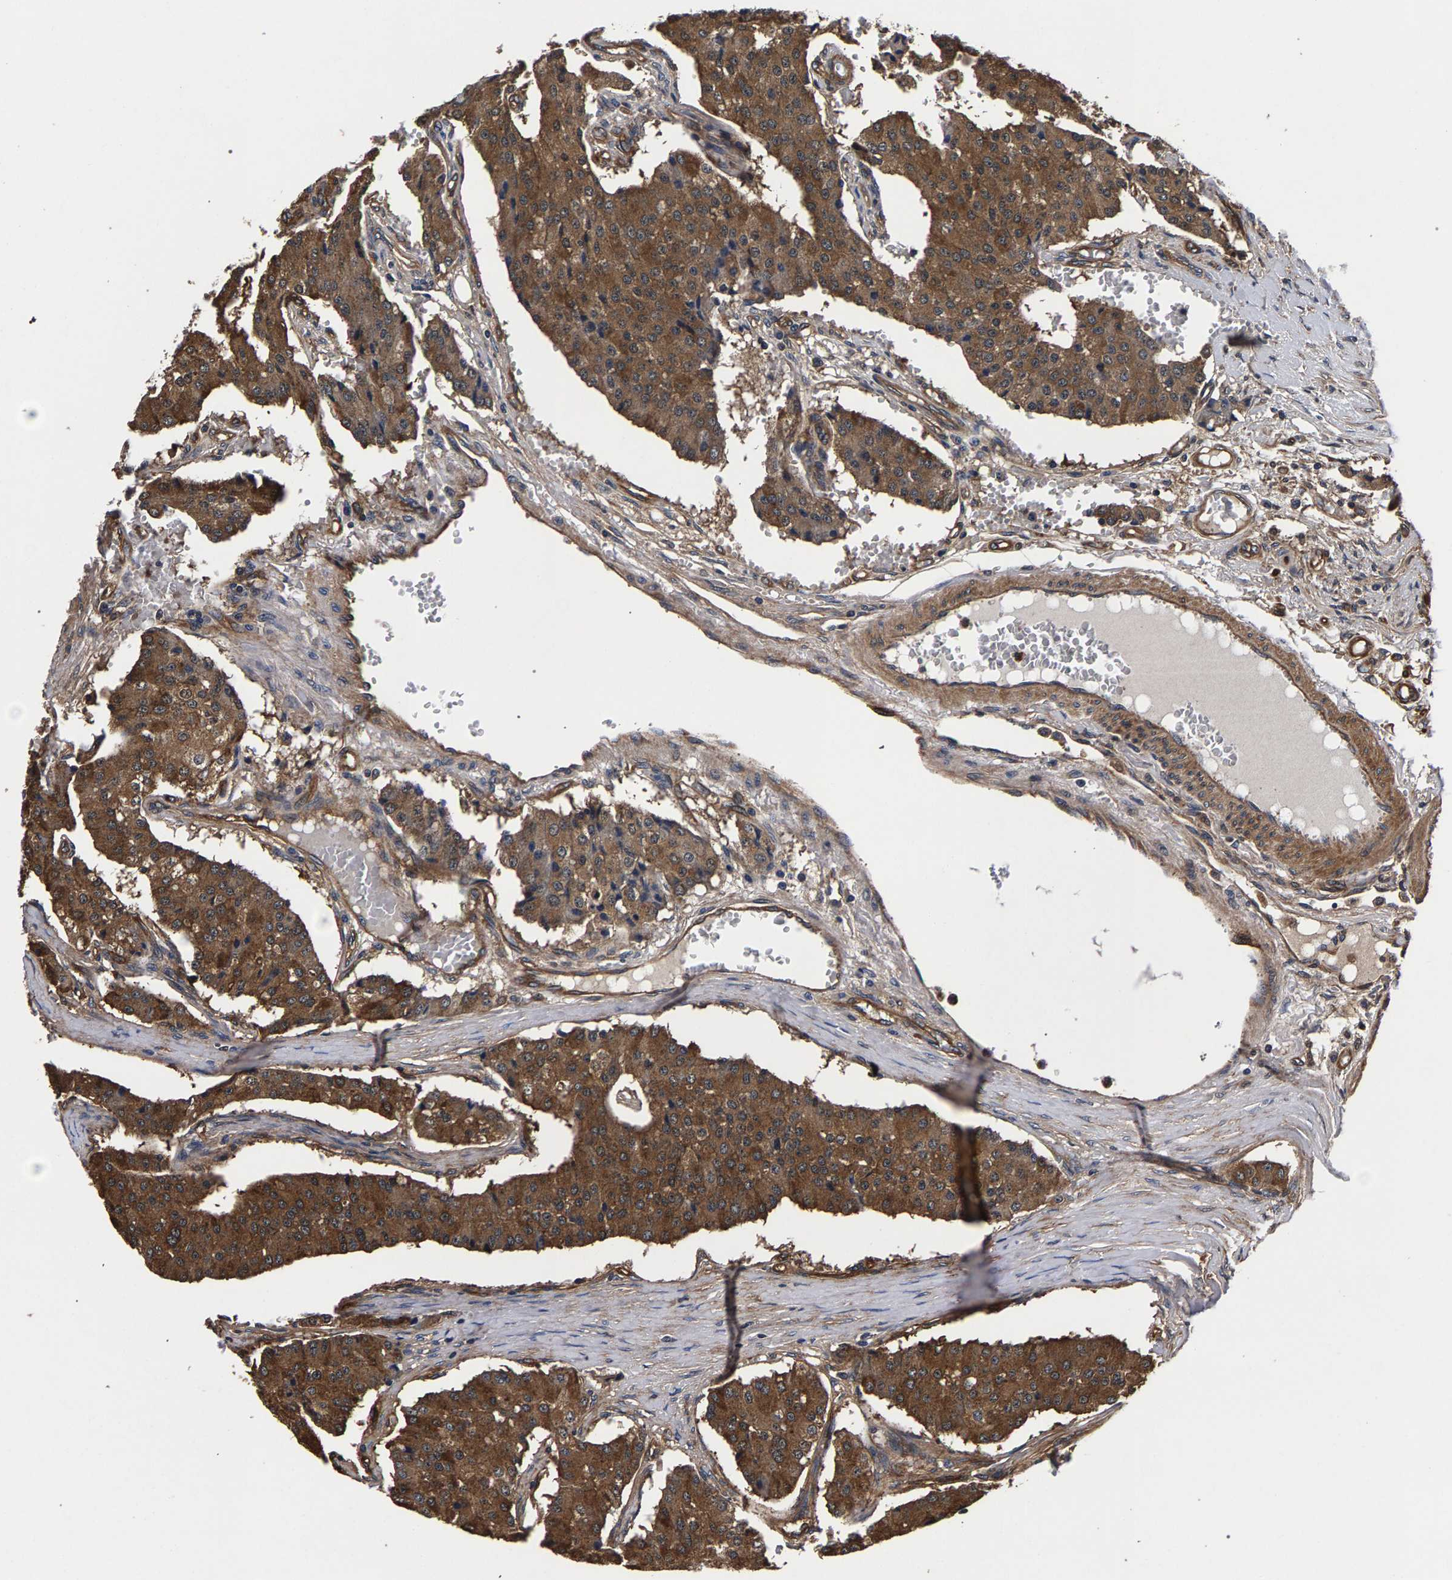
{"staining": {"intensity": "moderate", "quantity": ">75%", "location": "cytoplasmic/membranous"}, "tissue": "carcinoid", "cell_type": "Tumor cells", "image_type": "cancer", "snomed": [{"axis": "morphology", "description": "Carcinoid, malignant, NOS"}, {"axis": "topography", "description": "Colon"}], "caption": "Human carcinoid (malignant) stained with a brown dye reveals moderate cytoplasmic/membranous positive staining in approximately >75% of tumor cells.", "gene": "MARCHF7", "patient": {"sex": "female", "age": 52}}